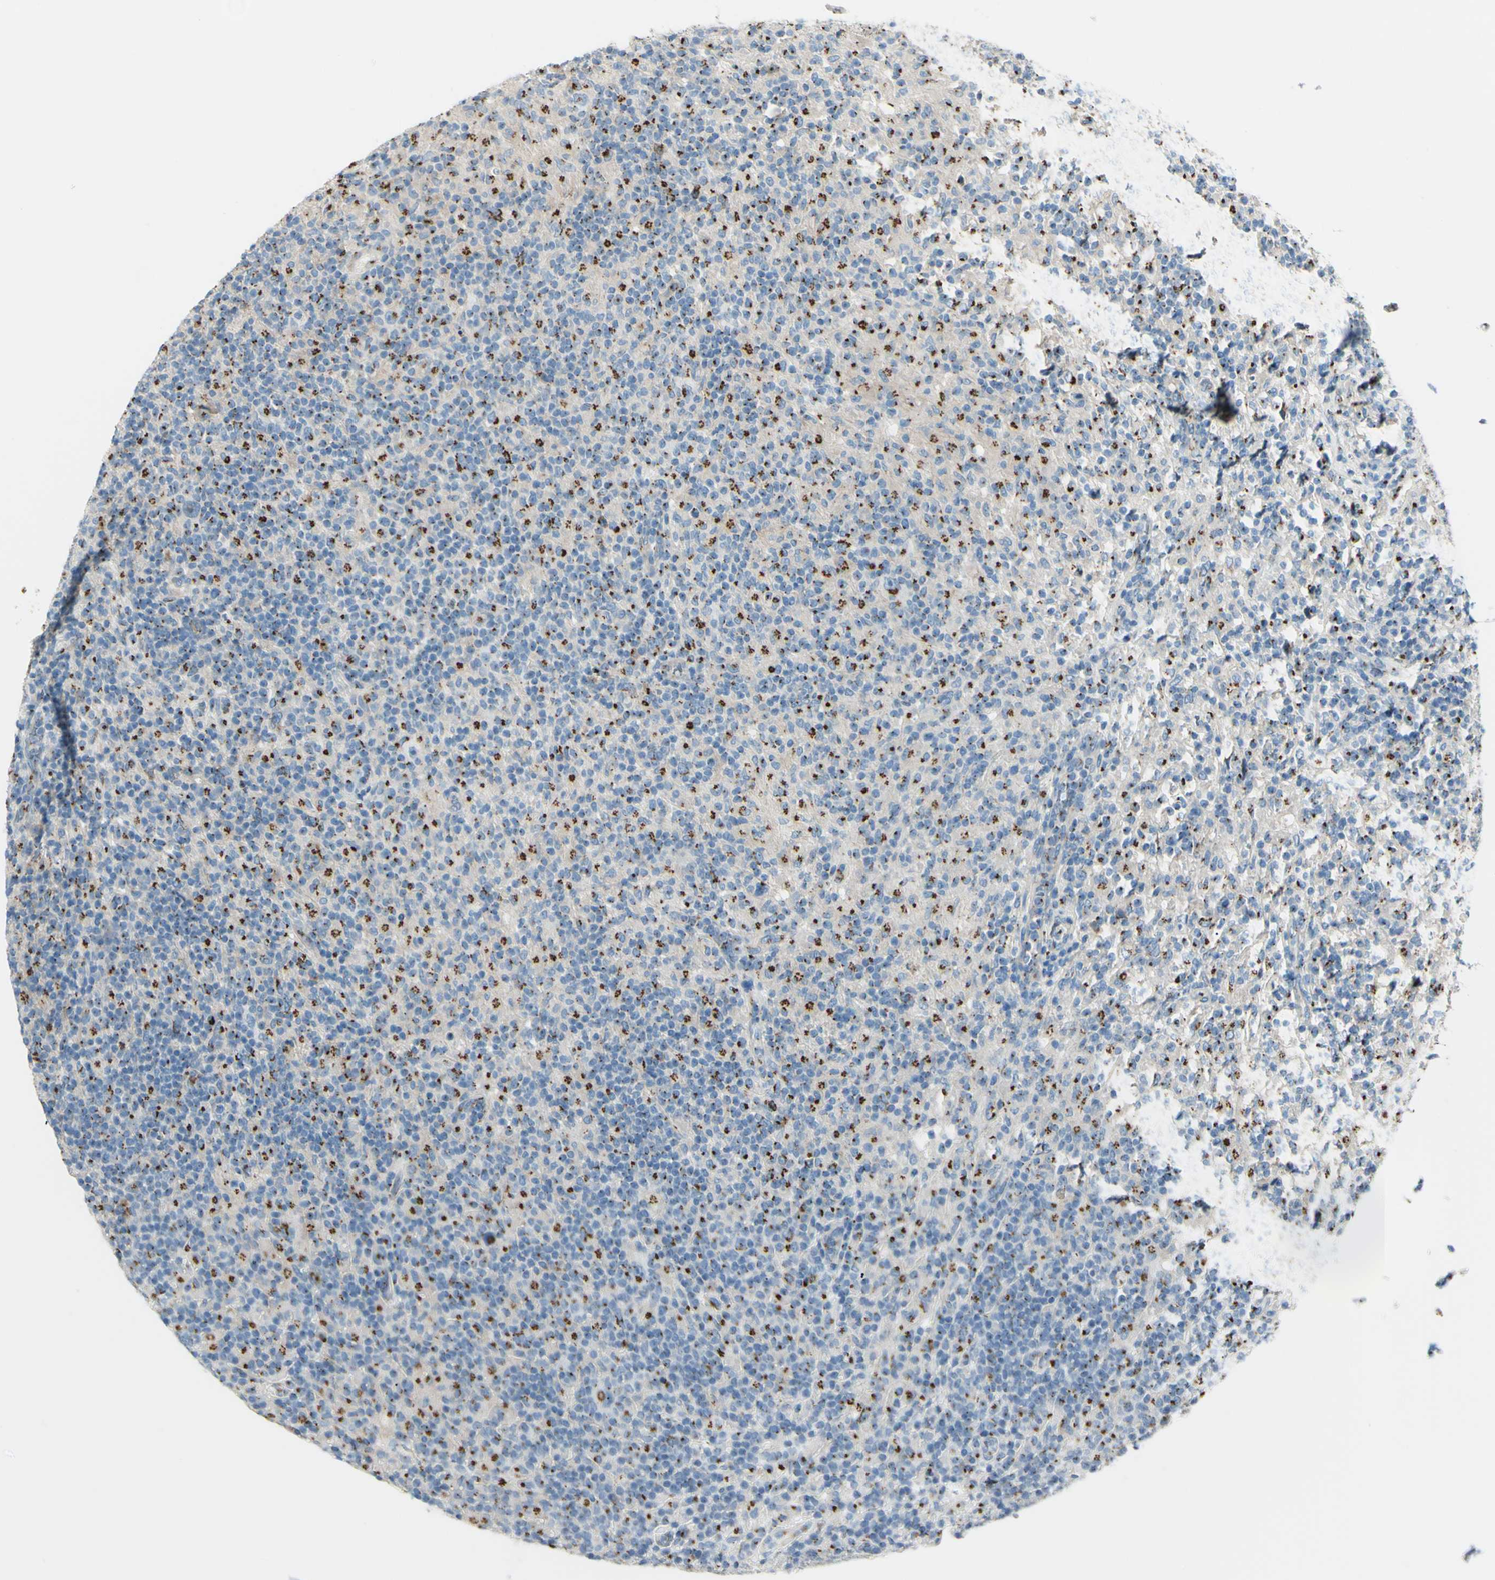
{"staining": {"intensity": "strong", "quantity": ">75%", "location": "cytoplasmic/membranous"}, "tissue": "lymphoma", "cell_type": "Tumor cells", "image_type": "cancer", "snomed": [{"axis": "morphology", "description": "Hodgkin's disease, NOS"}, {"axis": "topography", "description": "Lymph node"}], "caption": "This is a histology image of IHC staining of lymphoma, which shows strong staining in the cytoplasmic/membranous of tumor cells.", "gene": "B4GALT1", "patient": {"sex": "male", "age": 70}}